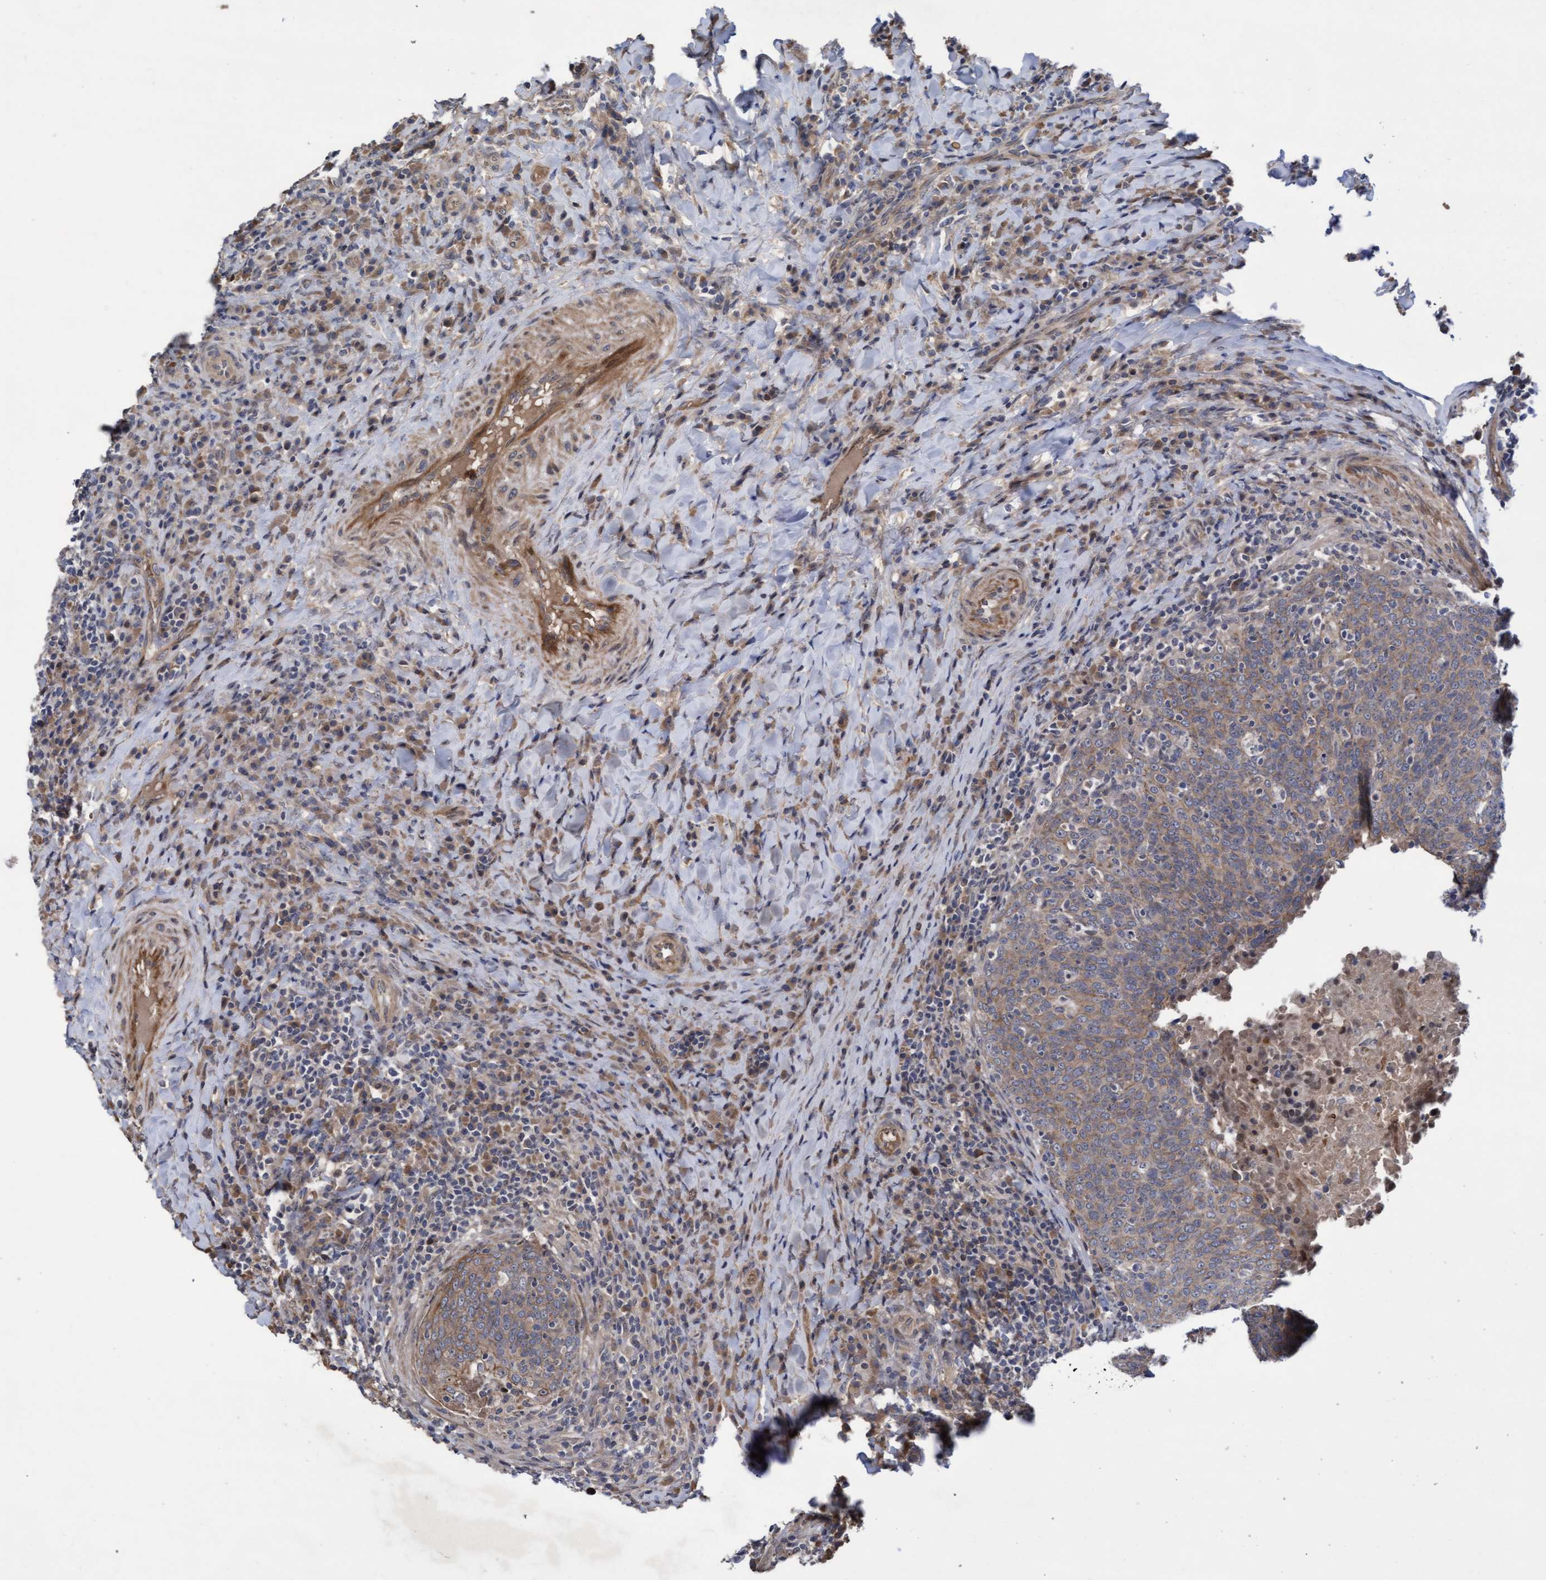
{"staining": {"intensity": "weak", "quantity": ">75%", "location": "cytoplasmic/membranous"}, "tissue": "head and neck cancer", "cell_type": "Tumor cells", "image_type": "cancer", "snomed": [{"axis": "morphology", "description": "Squamous cell carcinoma, NOS"}, {"axis": "morphology", "description": "Squamous cell carcinoma, metastatic, NOS"}, {"axis": "topography", "description": "Lymph node"}, {"axis": "topography", "description": "Head-Neck"}], "caption": "Human head and neck cancer (squamous cell carcinoma) stained with a protein marker displays weak staining in tumor cells.", "gene": "COBL", "patient": {"sex": "male", "age": 62}}